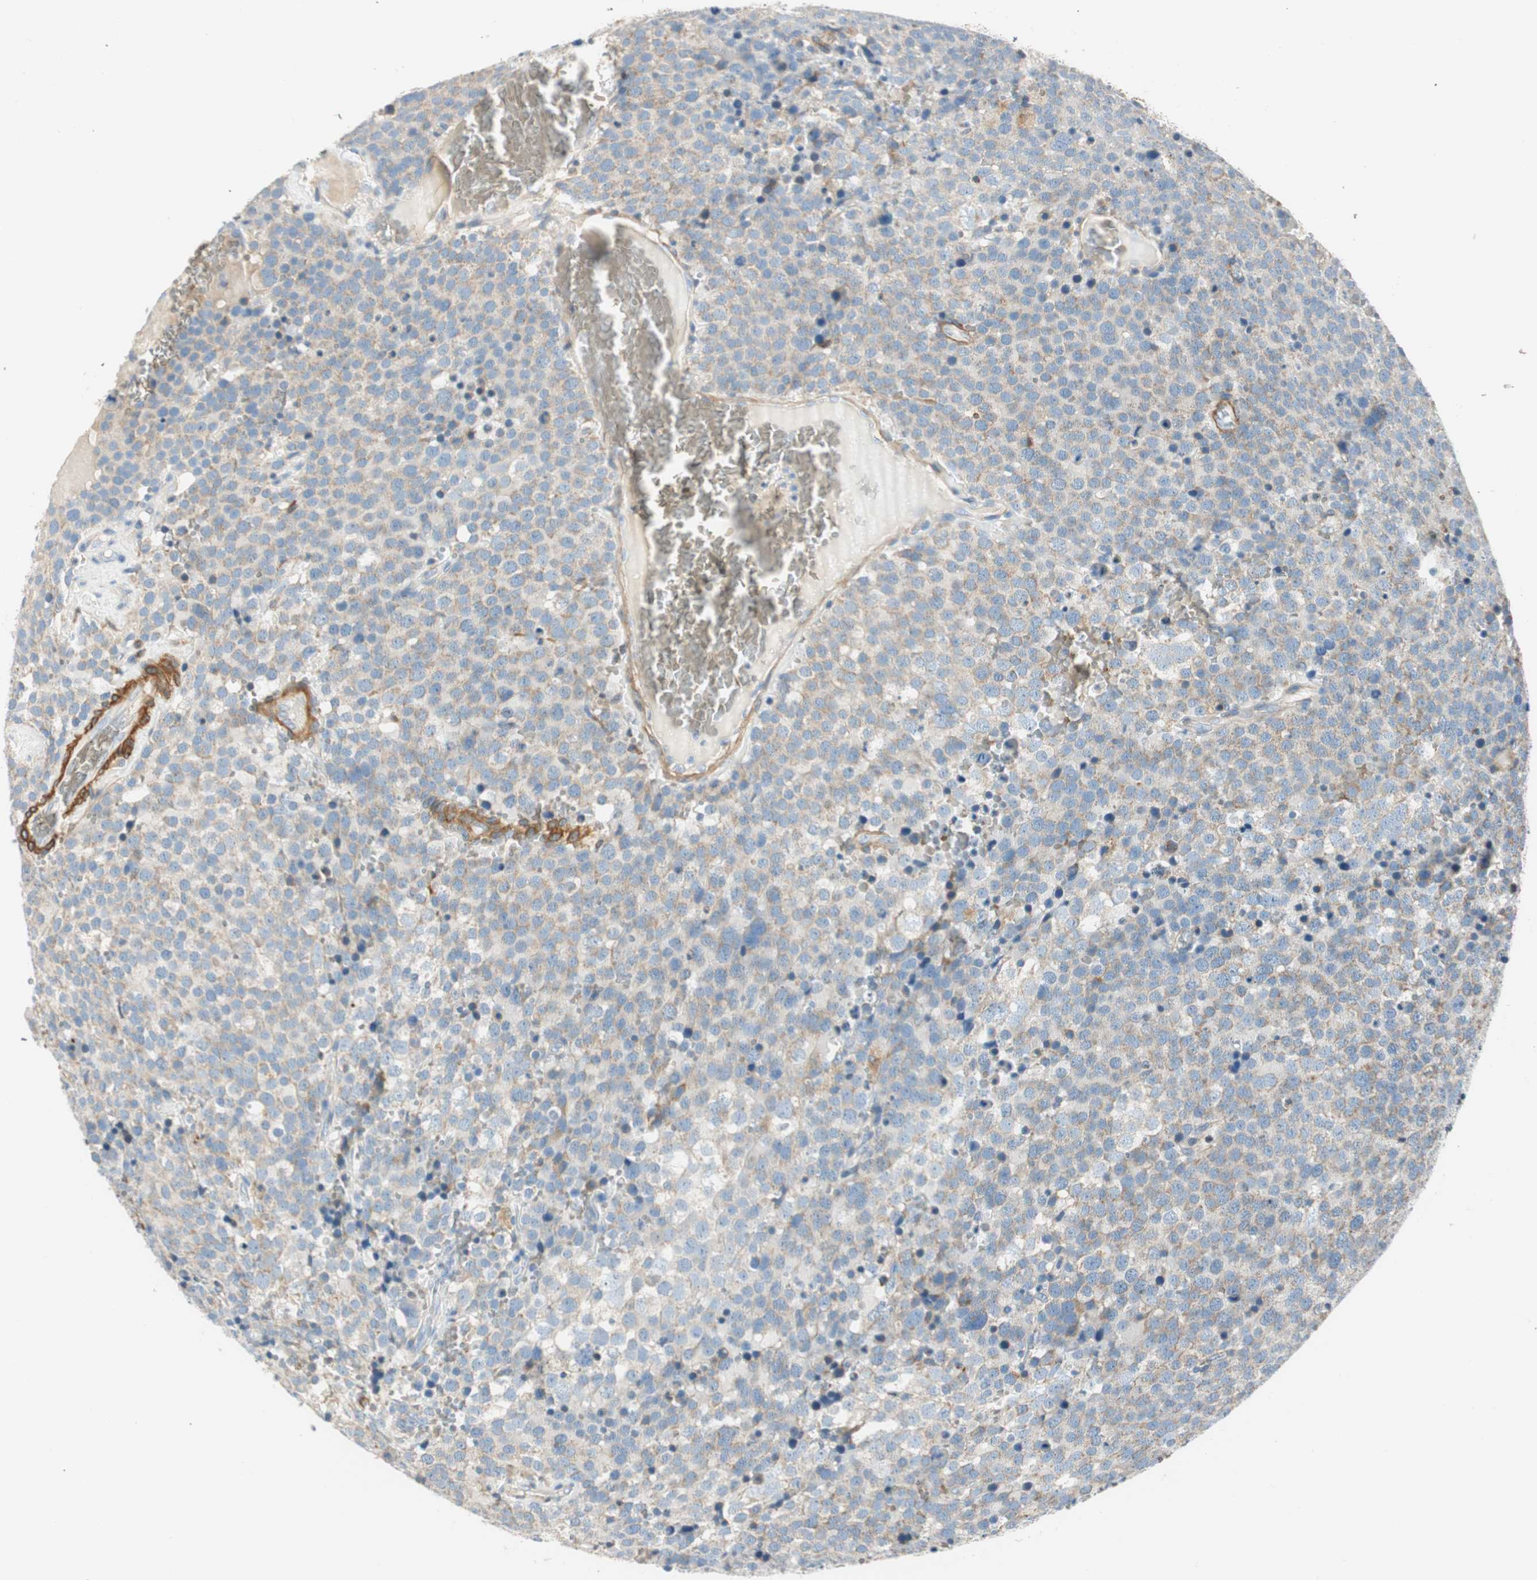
{"staining": {"intensity": "weak", "quantity": "25%-75%", "location": "cytoplasmic/membranous"}, "tissue": "testis cancer", "cell_type": "Tumor cells", "image_type": "cancer", "snomed": [{"axis": "morphology", "description": "Seminoma, NOS"}, {"axis": "topography", "description": "Testis"}], "caption": "A brown stain labels weak cytoplasmic/membranous positivity of a protein in human testis cancer (seminoma) tumor cells.", "gene": "RORB", "patient": {"sex": "male", "age": 71}}